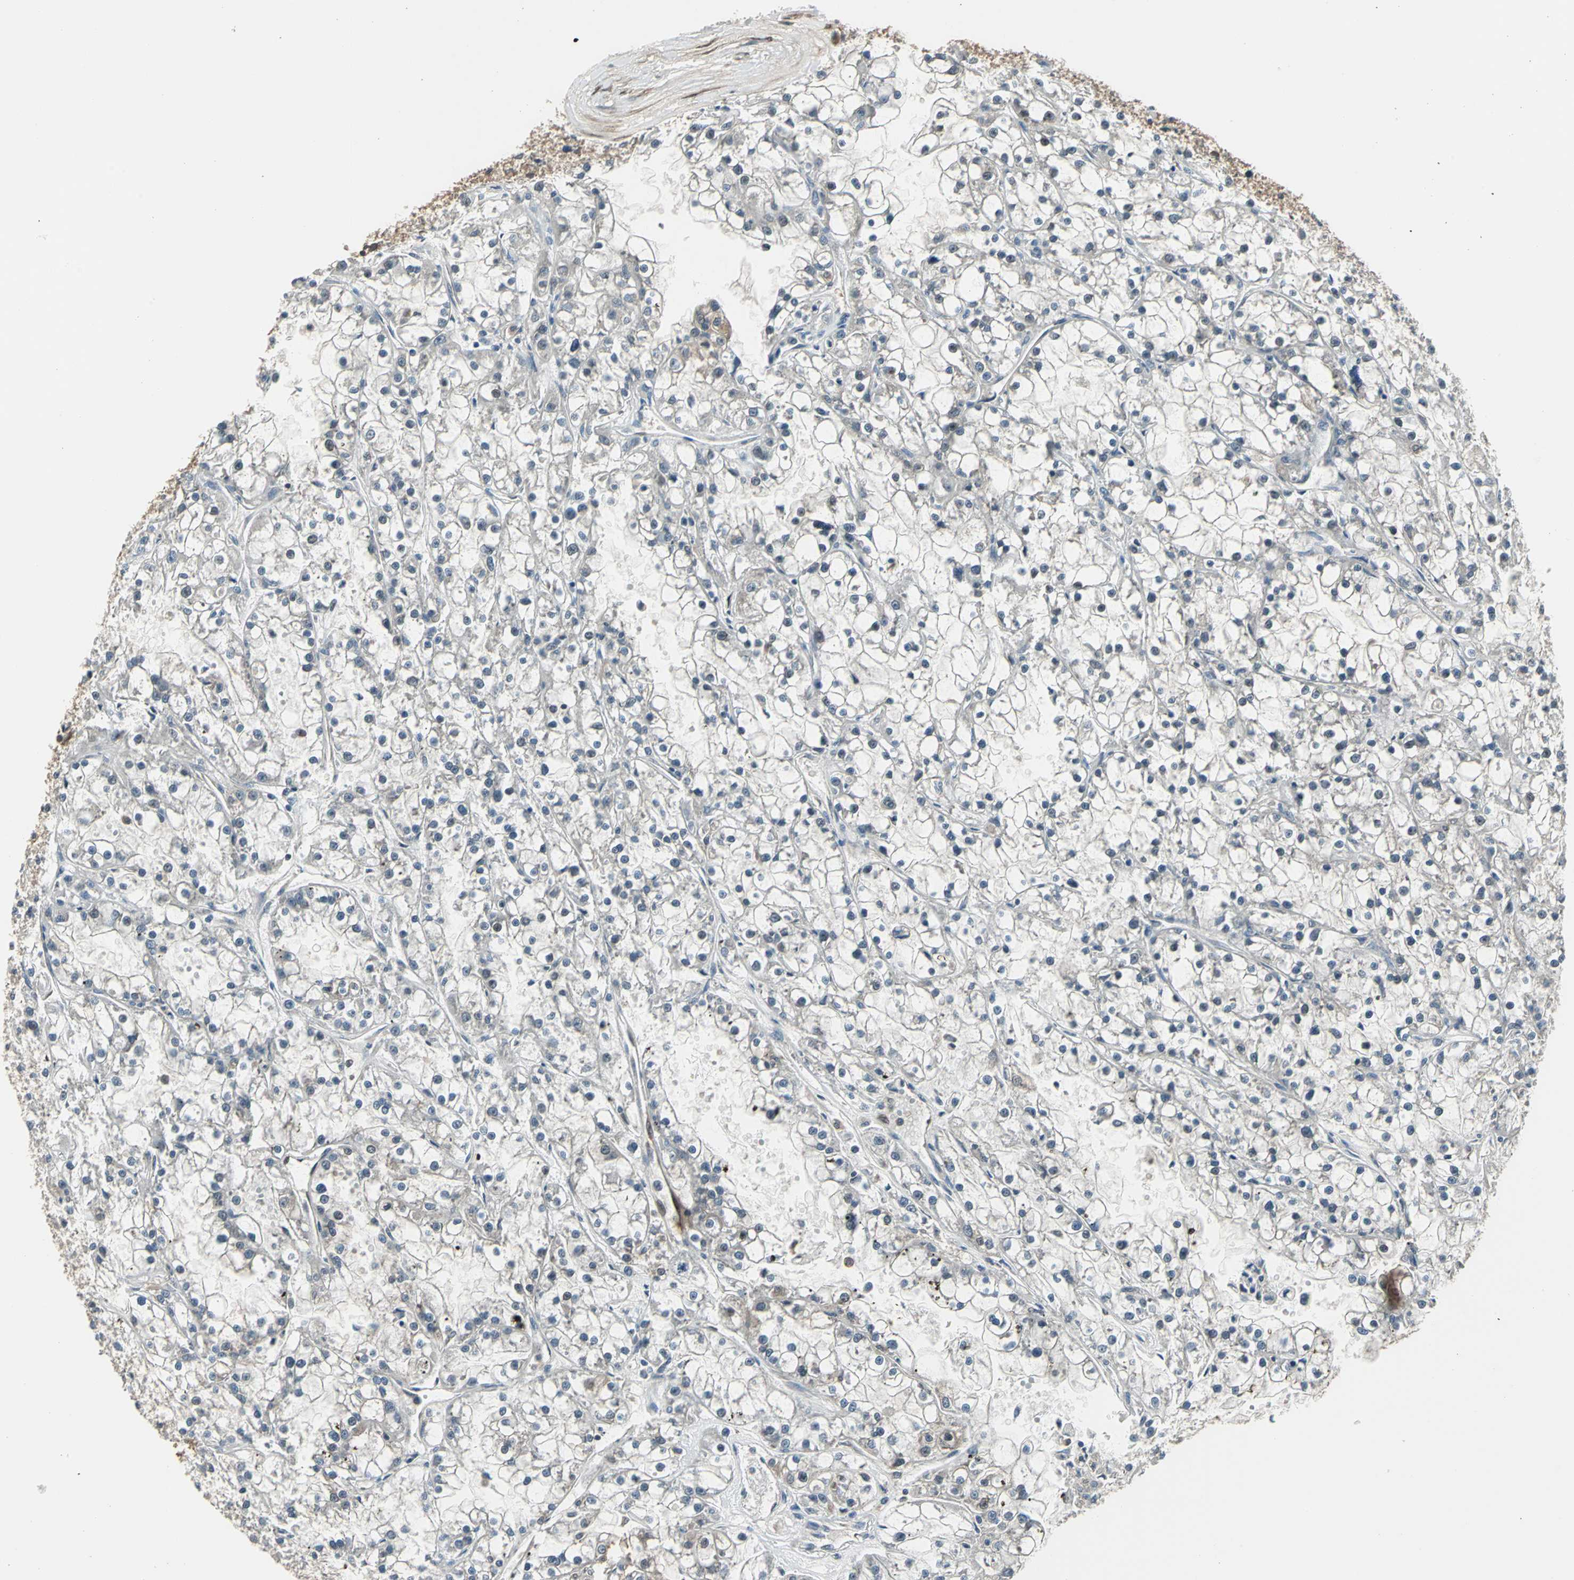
{"staining": {"intensity": "weak", "quantity": "<25%", "location": "cytoplasmic/membranous,nuclear"}, "tissue": "renal cancer", "cell_type": "Tumor cells", "image_type": "cancer", "snomed": [{"axis": "morphology", "description": "Adenocarcinoma, NOS"}, {"axis": "topography", "description": "Kidney"}], "caption": "Human adenocarcinoma (renal) stained for a protein using immunohistochemistry displays no positivity in tumor cells.", "gene": "PFDN1", "patient": {"sex": "female", "age": 52}}